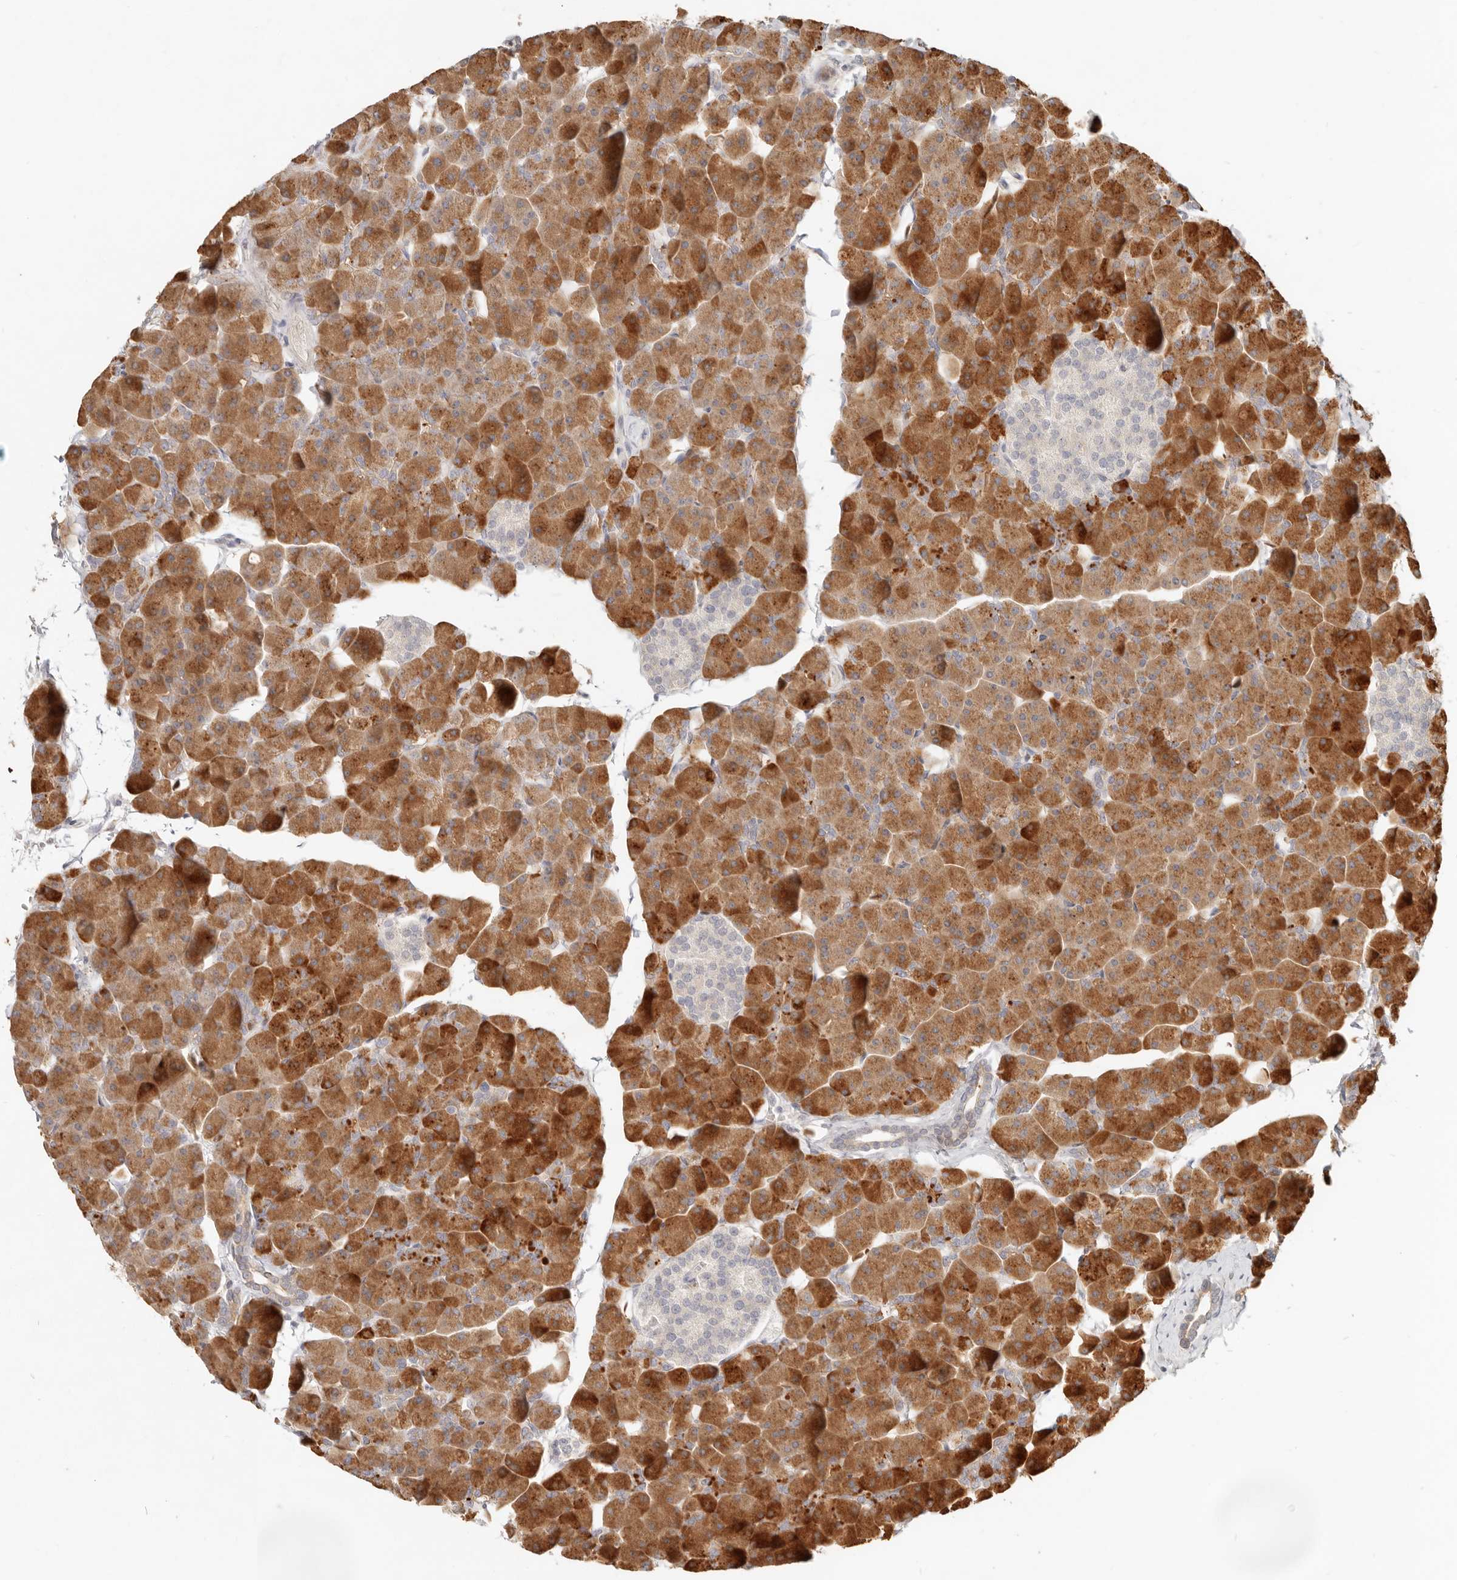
{"staining": {"intensity": "strong", "quantity": ">75%", "location": "cytoplasmic/membranous"}, "tissue": "pancreas", "cell_type": "Exocrine glandular cells", "image_type": "normal", "snomed": [{"axis": "morphology", "description": "Normal tissue, NOS"}, {"axis": "topography", "description": "Pancreas"}], "caption": "This micrograph demonstrates benign pancreas stained with IHC to label a protein in brown. The cytoplasmic/membranous of exocrine glandular cells show strong positivity for the protein. Nuclei are counter-stained blue.", "gene": "UBXN11", "patient": {"sex": "male", "age": 35}}